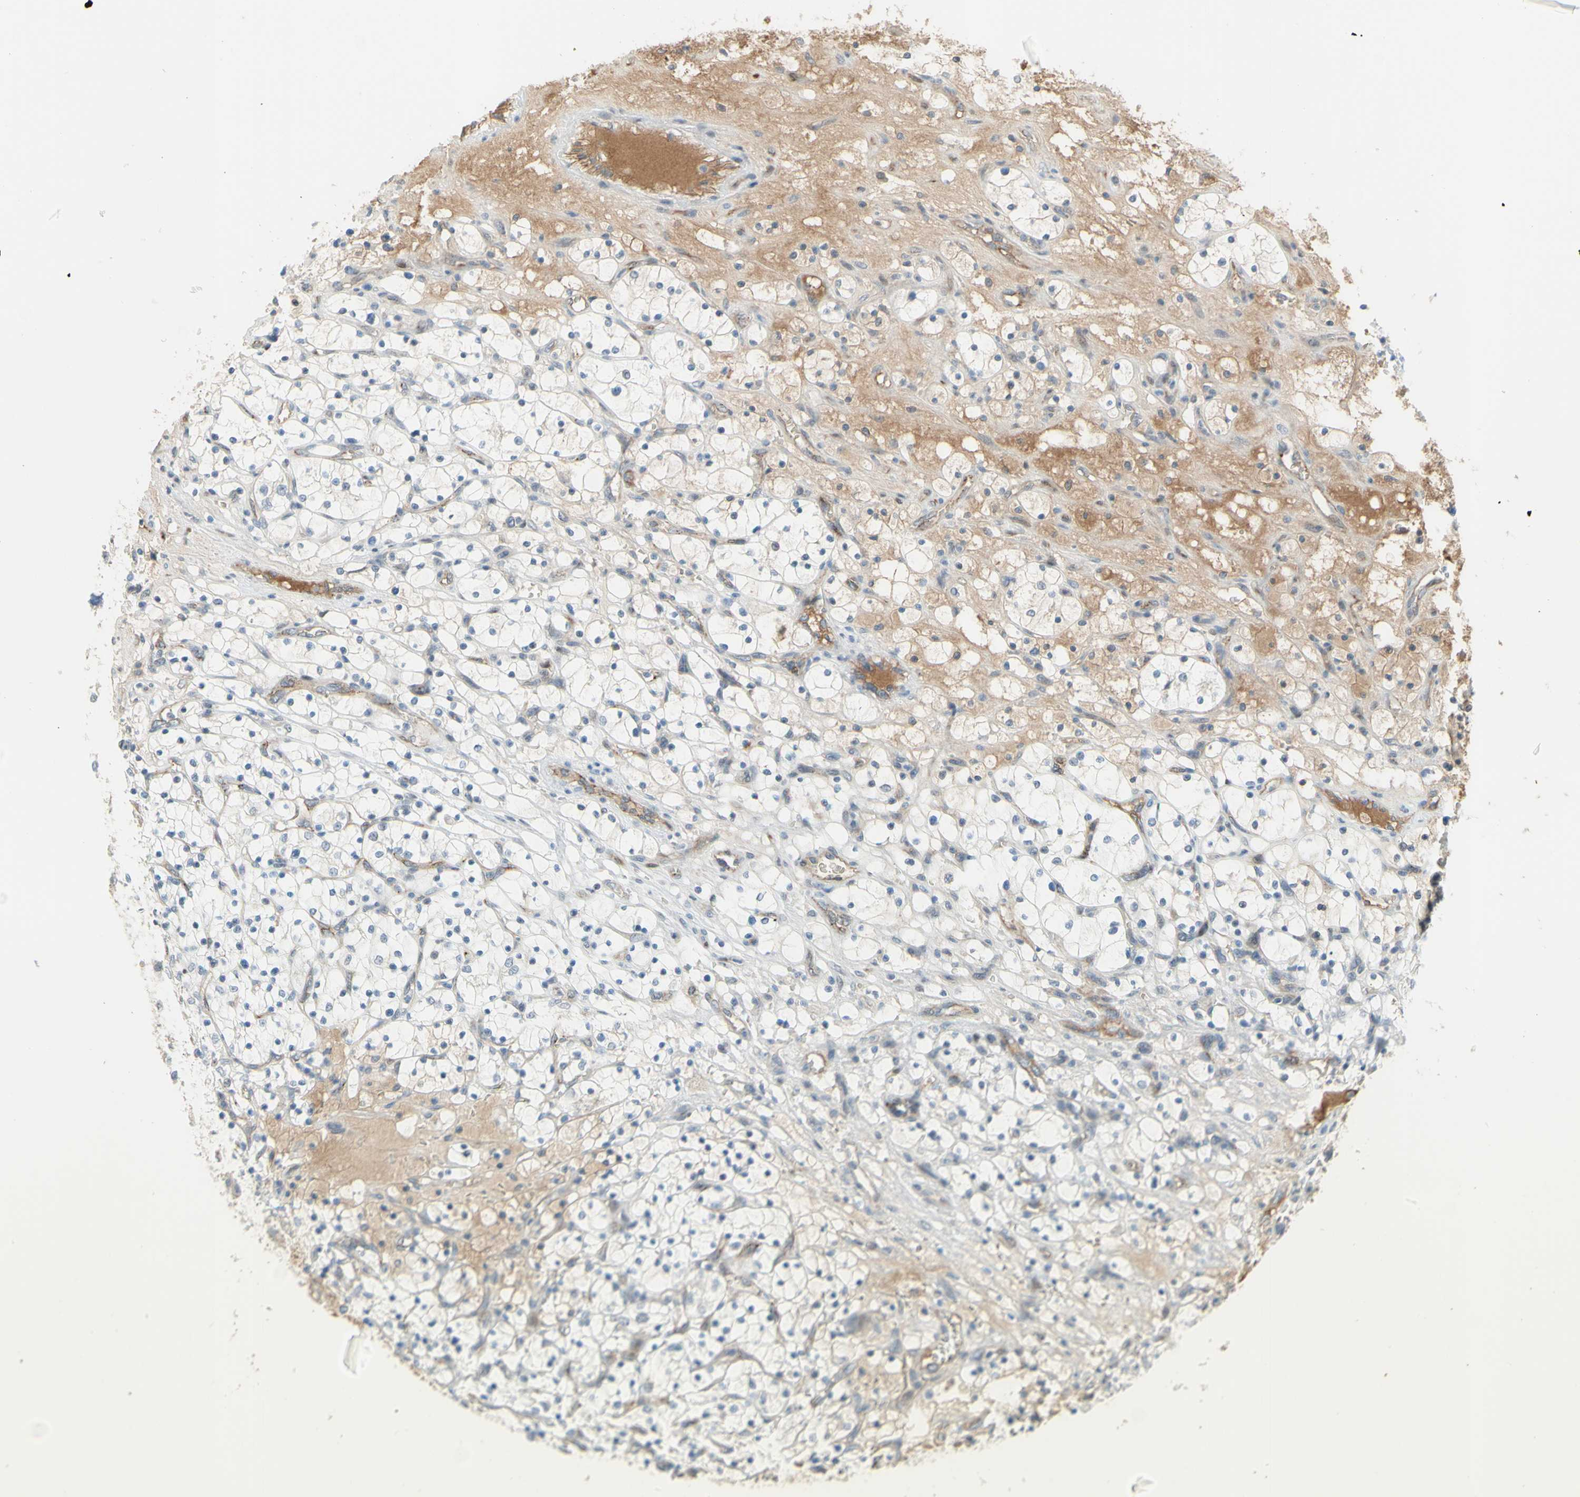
{"staining": {"intensity": "negative", "quantity": "none", "location": "none"}, "tissue": "renal cancer", "cell_type": "Tumor cells", "image_type": "cancer", "snomed": [{"axis": "morphology", "description": "Adenocarcinoma, NOS"}, {"axis": "topography", "description": "Kidney"}], "caption": "There is no significant expression in tumor cells of adenocarcinoma (renal).", "gene": "ANGPT2", "patient": {"sex": "female", "age": 69}}